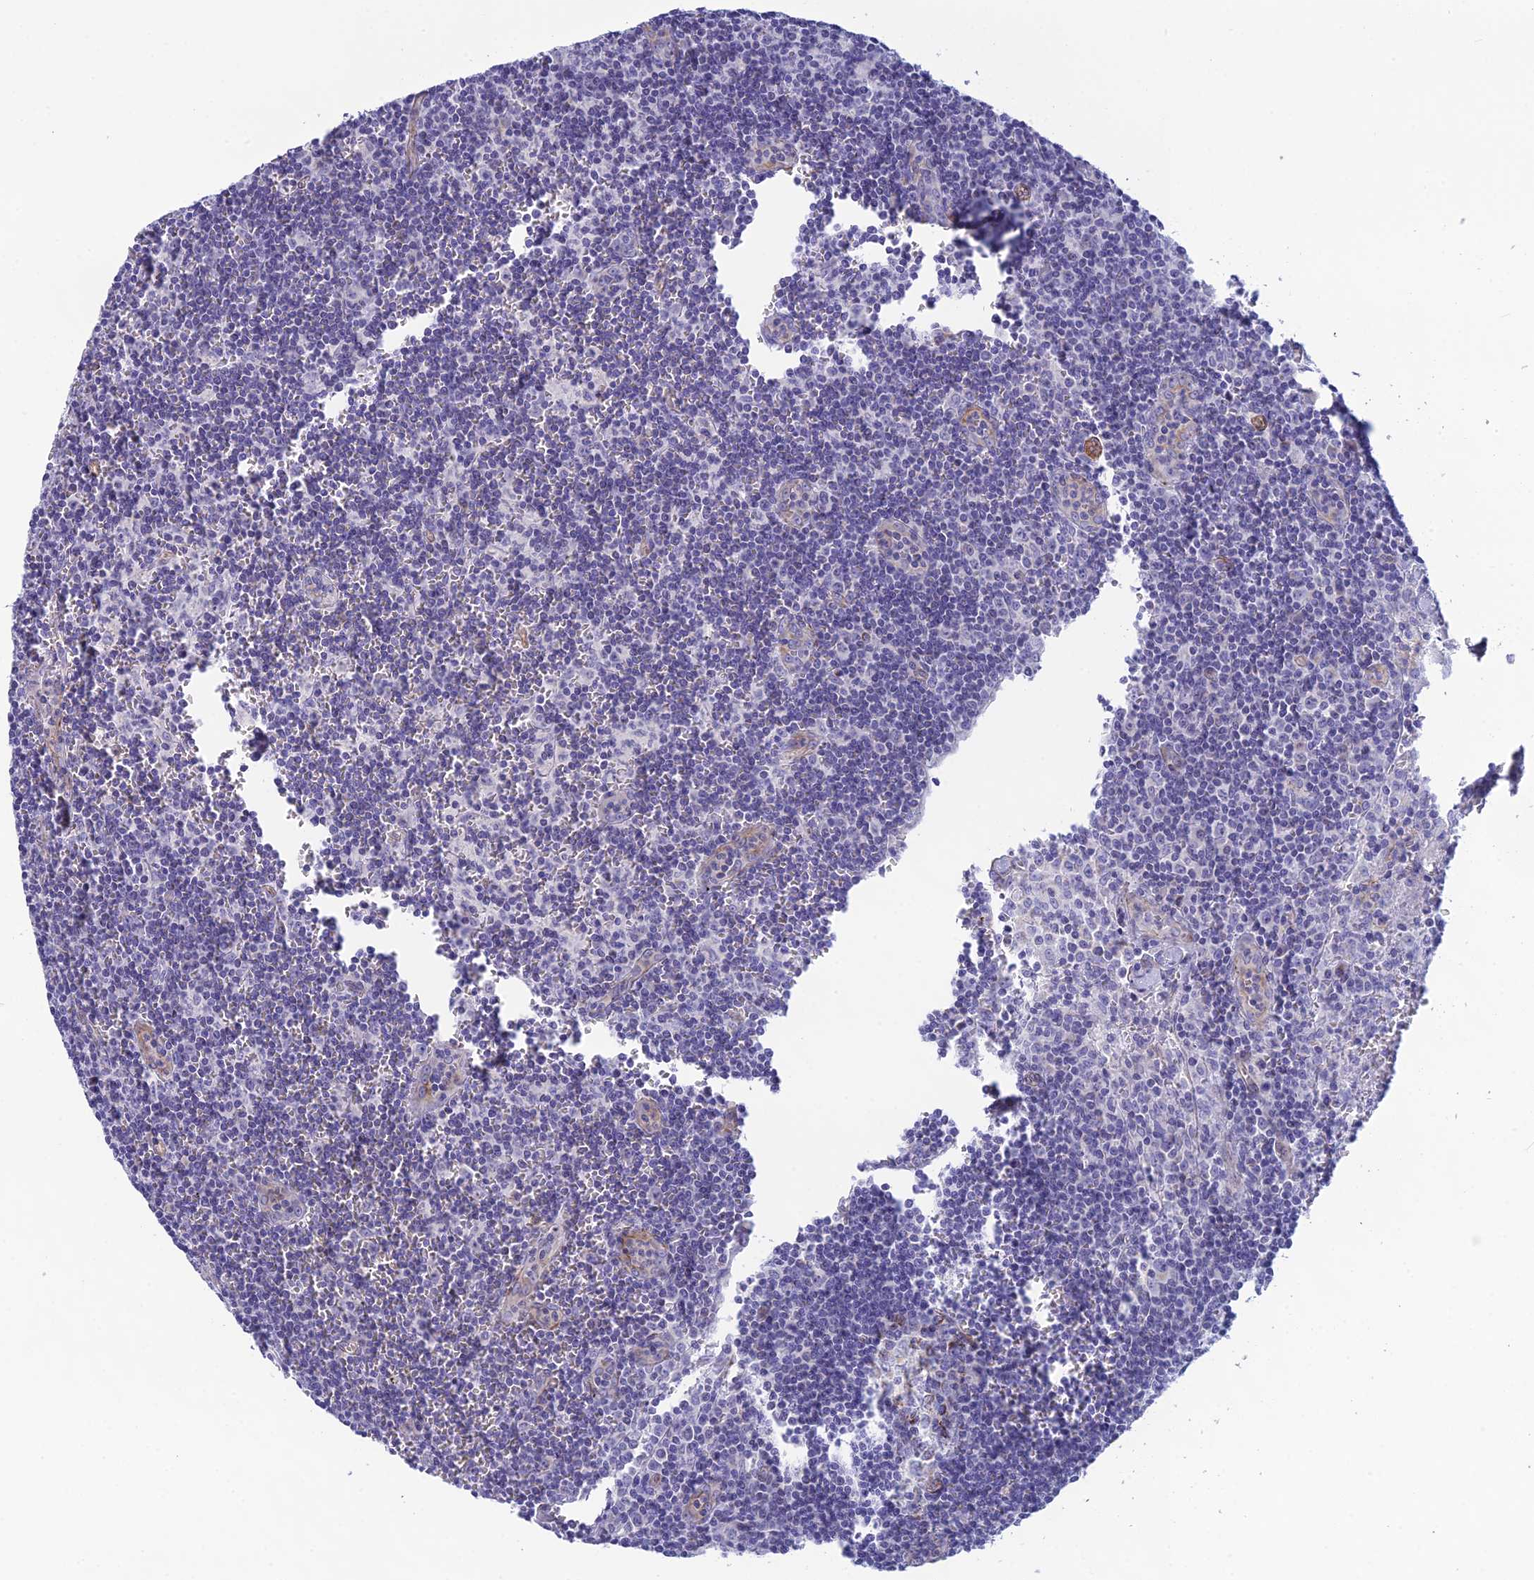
{"staining": {"intensity": "negative", "quantity": "none", "location": "none"}, "tissue": "lymph node", "cell_type": "Non-germinal center cells", "image_type": "normal", "snomed": [{"axis": "morphology", "description": "Normal tissue, NOS"}, {"axis": "topography", "description": "Lymph node"}], "caption": "A high-resolution image shows IHC staining of normal lymph node, which shows no significant positivity in non-germinal center cells. (Stains: DAB IHC with hematoxylin counter stain, Microscopy: brightfield microscopy at high magnification).", "gene": "POMGNT1", "patient": {"sex": "female", "age": 32}}